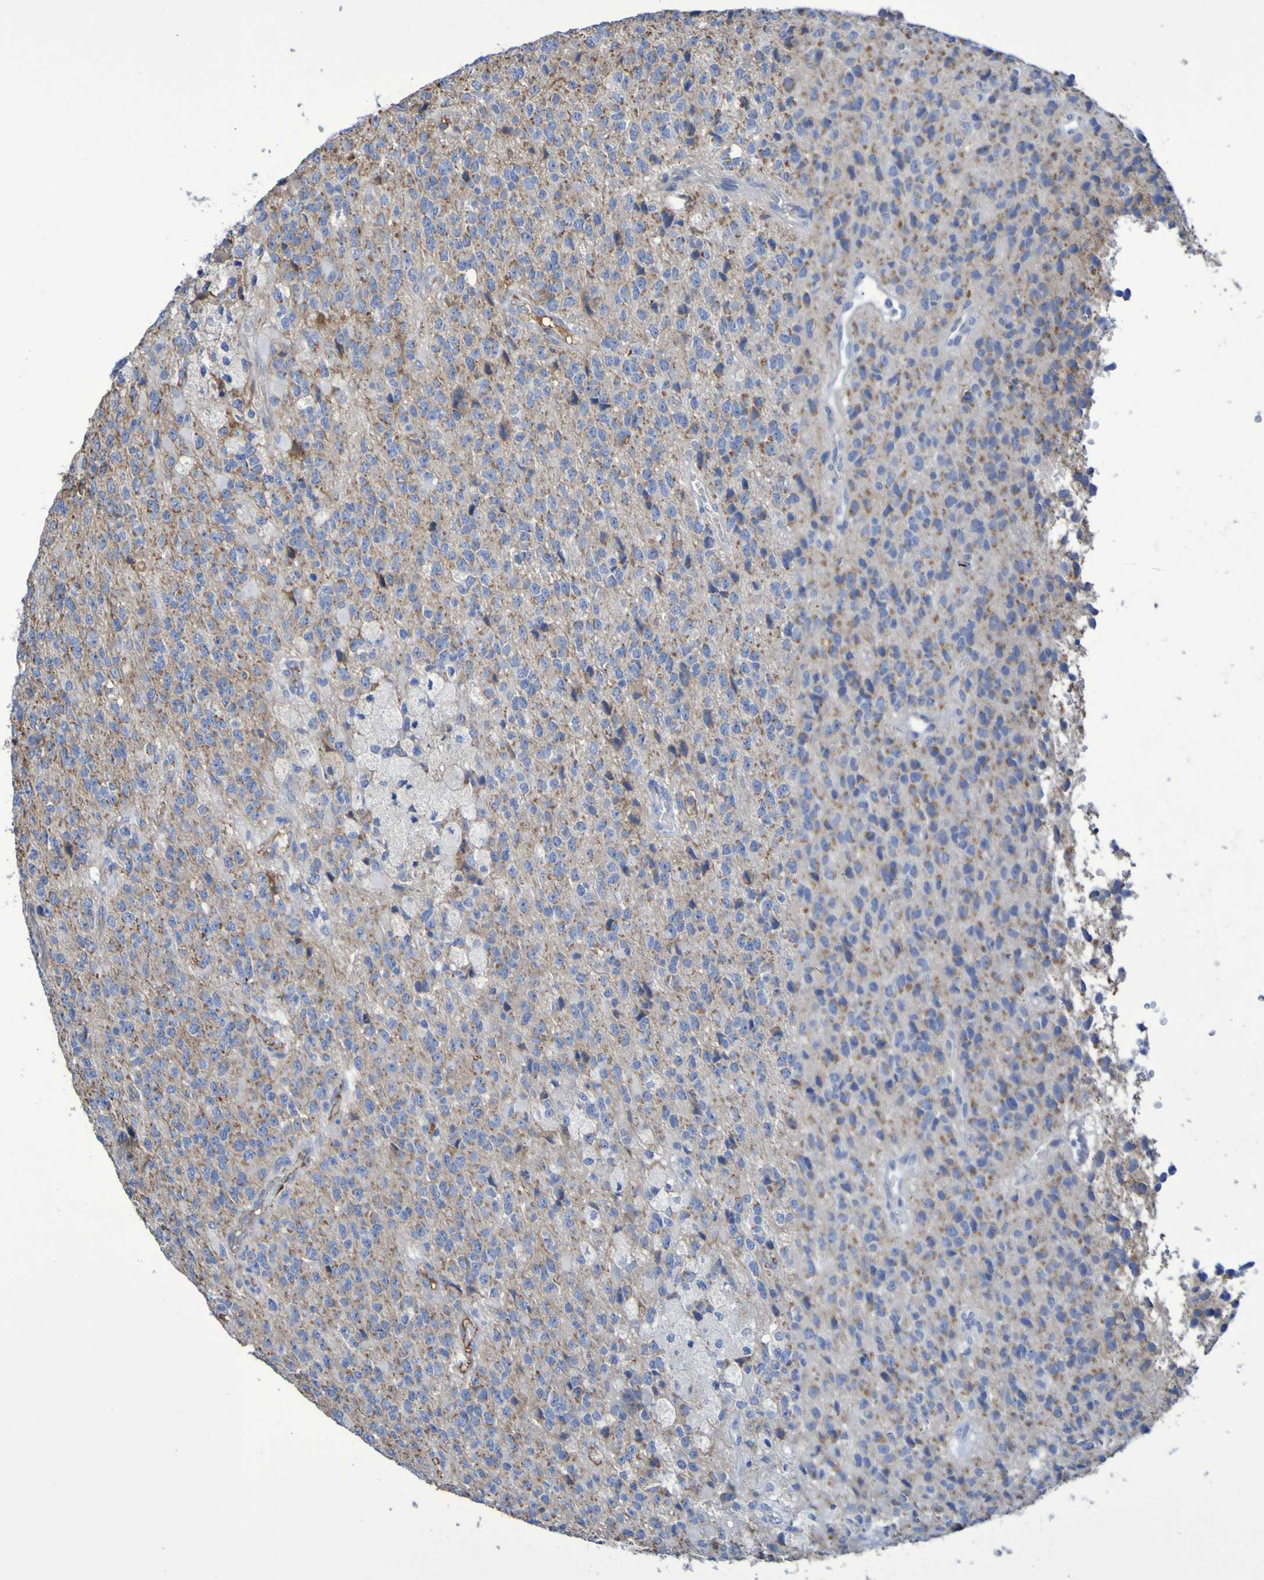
{"staining": {"intensity": "moderate", "quantity": ">75%", "location": "cytoplasmic/membranous"}, "tissue": "glioma", "cell_type": "Tumor cells", "image_type": "cancer", "snomed": [{"axis": "morphology", "description": "Glioma, malignant, High grade"}, {"axis": "topography", "description": "pancreas cauda"}], "caption": "A brown stain shows moderate cytoplasmic/membranous expression of a protein in human glioma tumor cells. The protein is shown in brown color, while the nuclei are stained blue.", "gene": "CNTN2", "patient": {"sex": "male", "age": 60}}